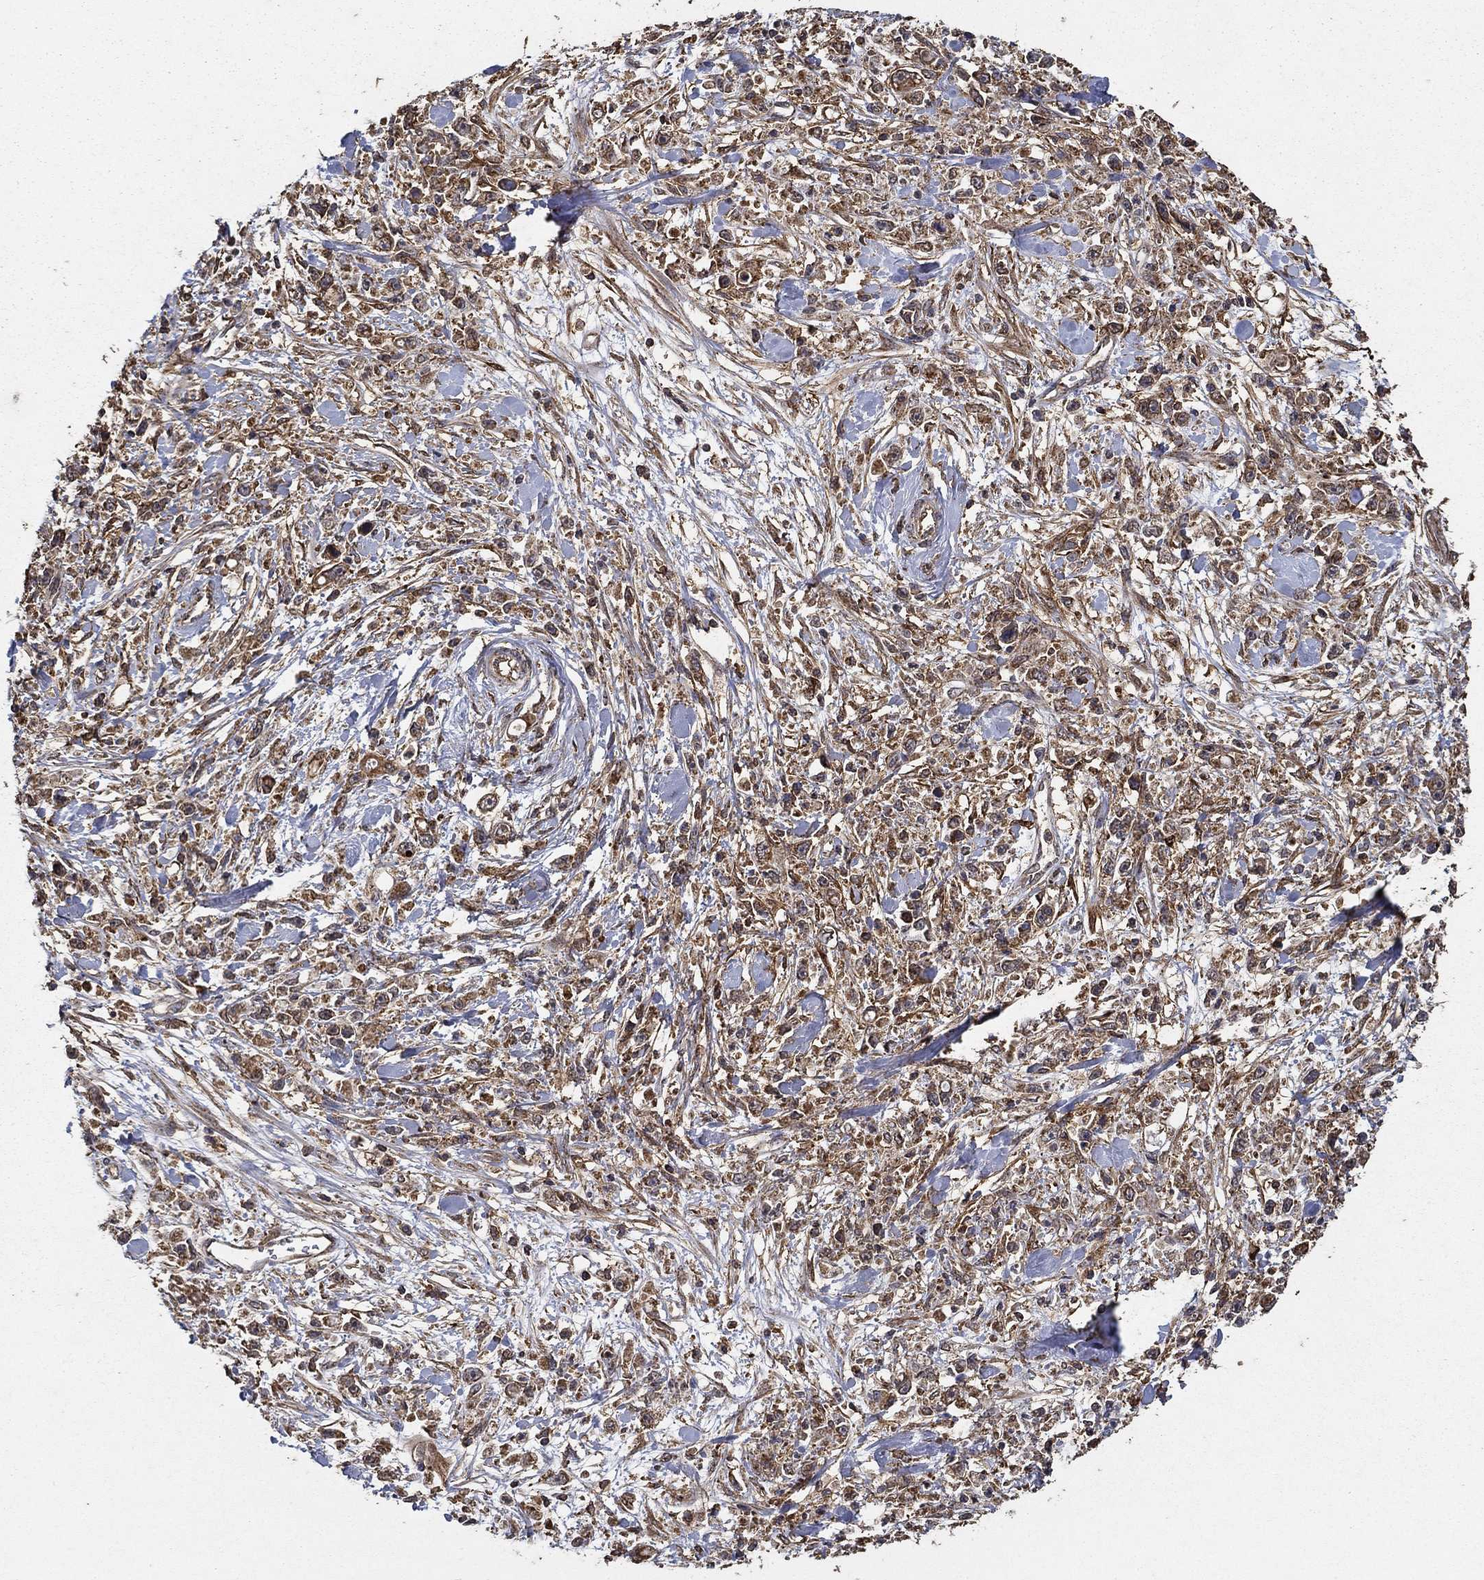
{"staining": {"intensity": "moderate", "quantity": ">75%", "location": "cytoplasmic/membranous"}, "tissue": "stomach cancer", "cell_type": "Tumor cells", "image_type": "cancer", "snomed": [{"axis": "morphology", "description": "Adenocarcinoma, NOS"}, {"axis": "topography", "description": "Stomach"}], "caption": "DAB (3,3'-diaminobenzidine) immunohistochemical staining of human stomach adenocarcinoma demonstrates moderate cytoplasmic/membranous protein positivity in about >75% of tumor cells. Using DAB (3,3'-diaminobenzidine) (brown) and hematoxylin (blue) stains, captured at high magnification using brightfield microscopy.", "gene": "IFRD1", "patient": {"sex": "female", "age": 59}}